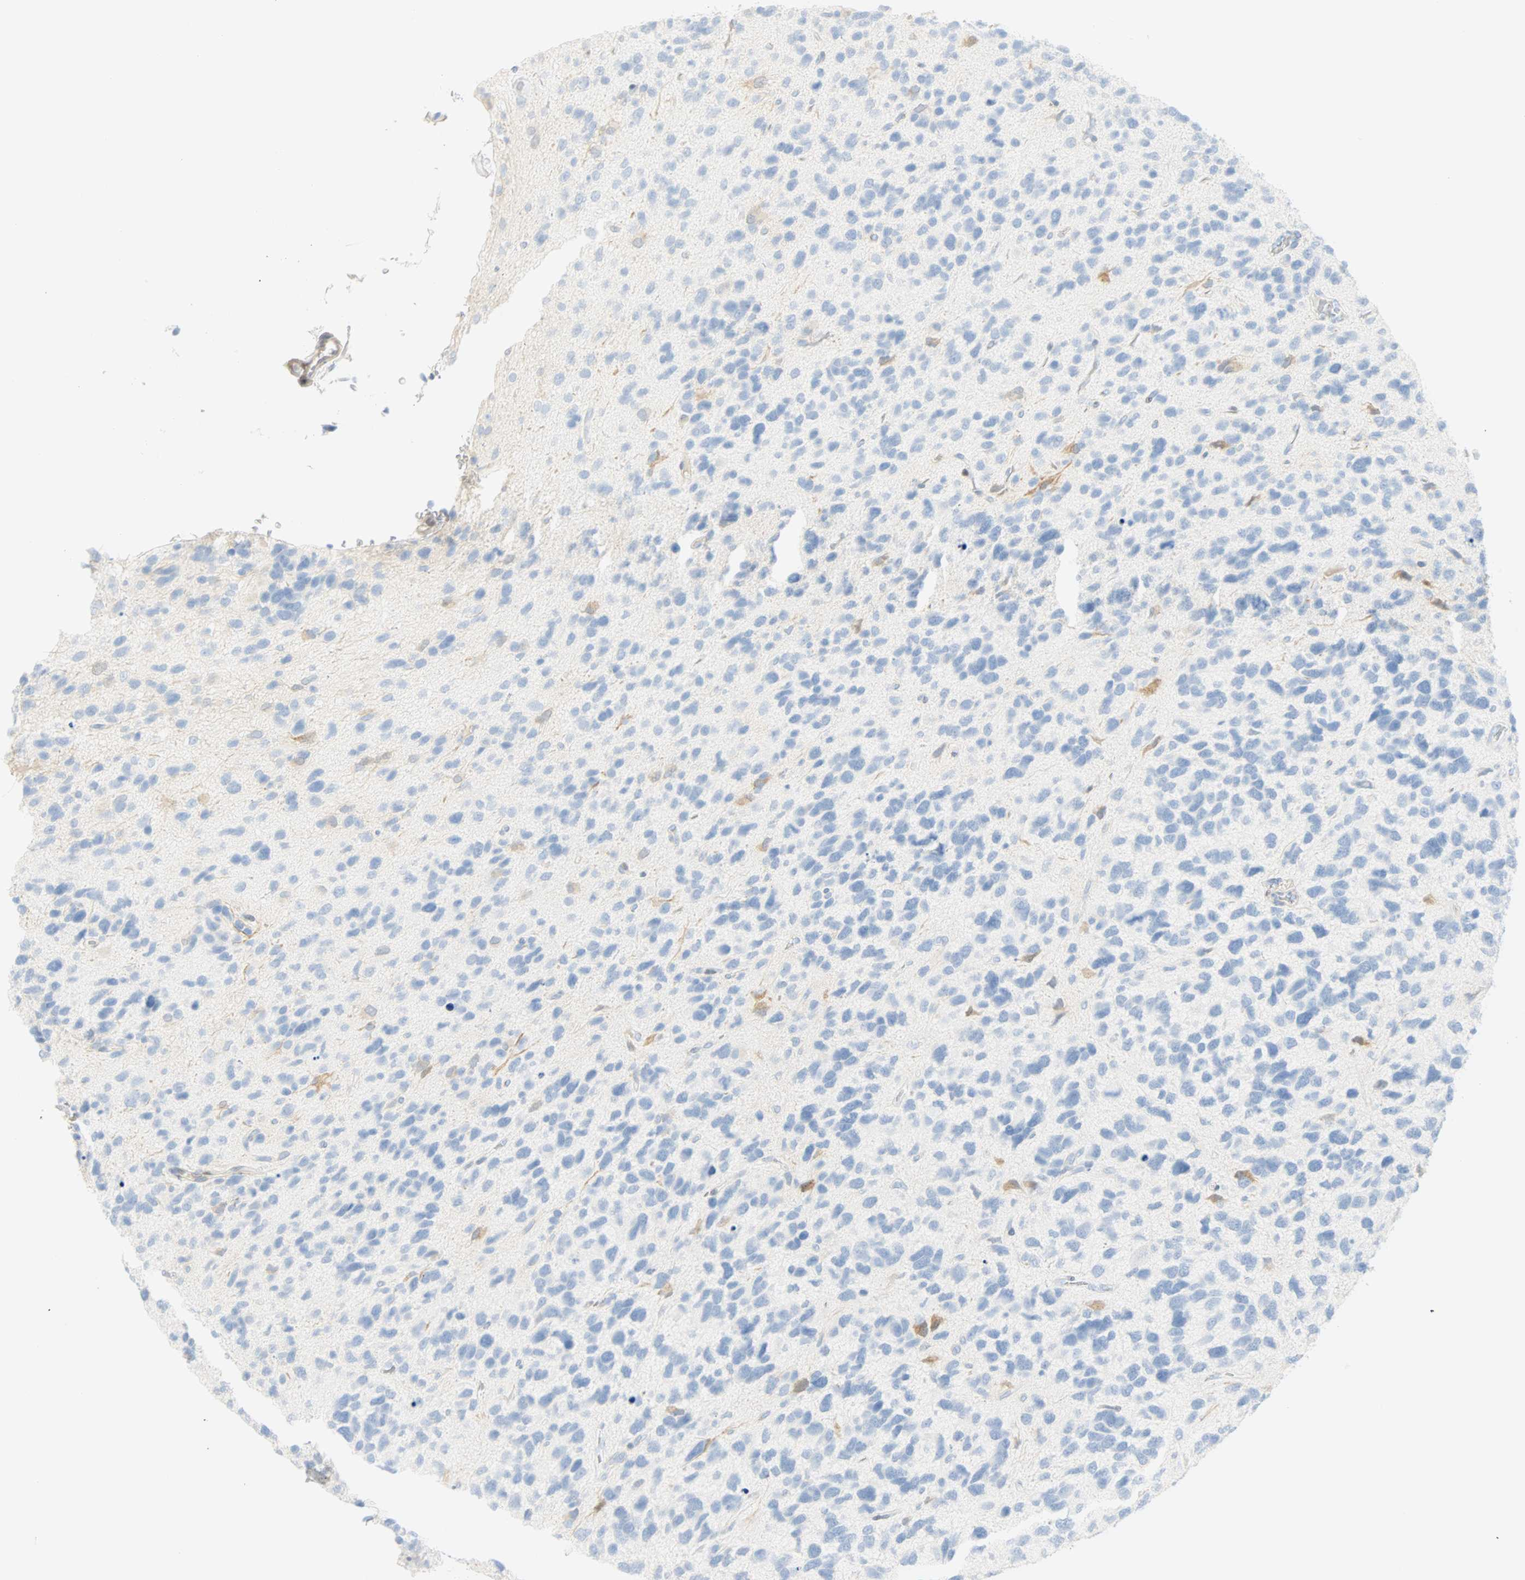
{"staining": {"intensity": "negative", "quantity": "none", "location": "none"}, "tissue": "glioma", "cell_type": "Tumor cells", "image_type": "cancer", "snomed": [{"axis": "morphology", "description": "Glioma, malignant, High grade"}, {"axis": "topography", "description": "Brain"}], "caption": "Histopathology image shows no protein staining in tumor cells of malignant glioma (high-grade) tissue.", "gene": "SELENBP1", "patient": {"sex": "female", "age": 58}}